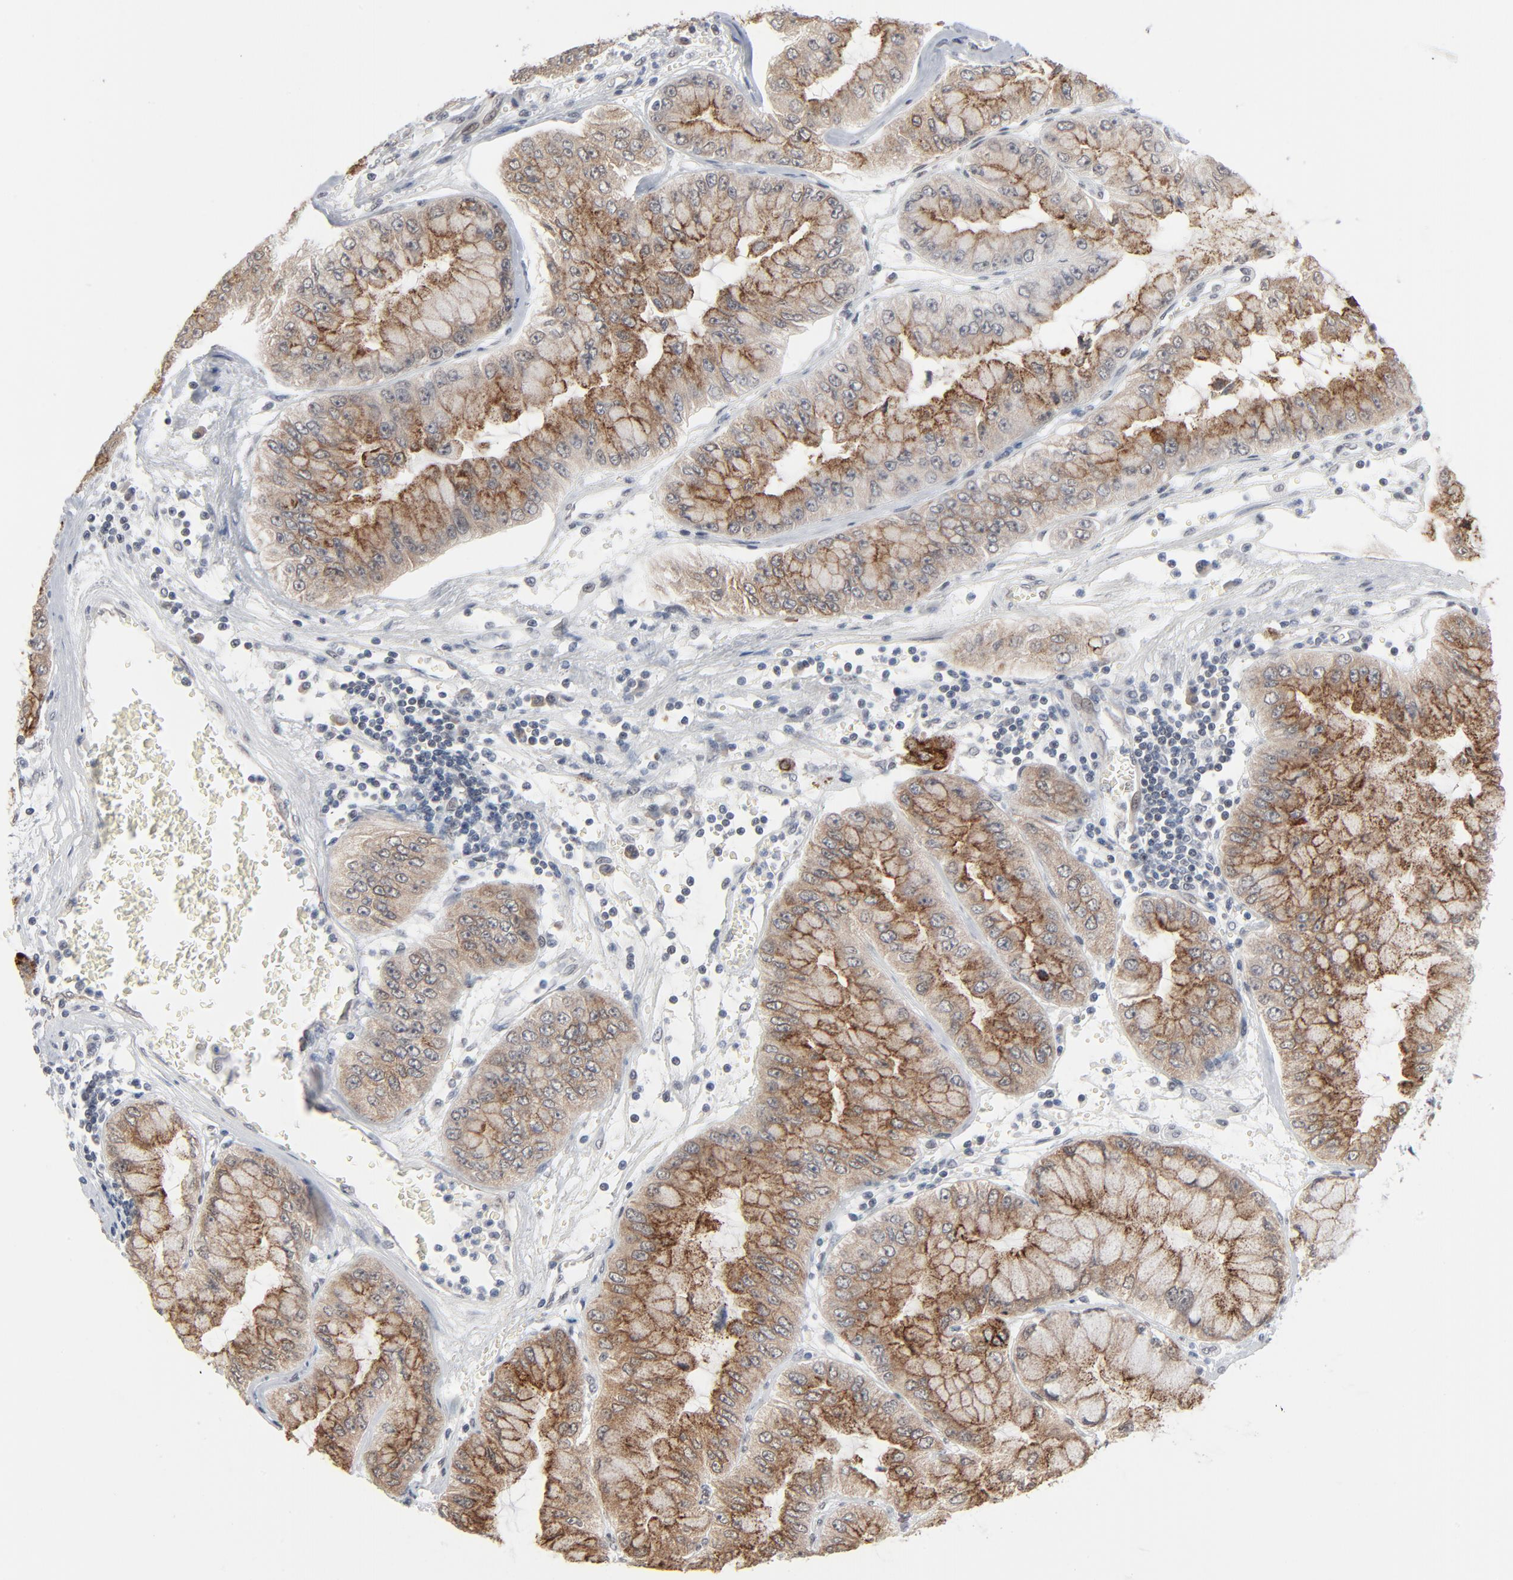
{"staining": {"intensity": "moderate", "quantity": ">75%", "location": "cytoplasmic/membranous"}, "tissue": "liver cancer", "cell_type": "Tumor cells", "image_type": "cancer", "snomed": [{"axis": "morphology", "description": "Cholangiocarcinoma"}, {"axis": "topography", "description": "Liver"}], "caption": "Moderate cytoplasmic/membranous staining for a protein is seen in about >75% of tumor cells of liver cholangiocarcinoma using immunohistochemistry (IHC).", "gene": "ITPR3", "patient": {"sex": "female", "age": 79}}